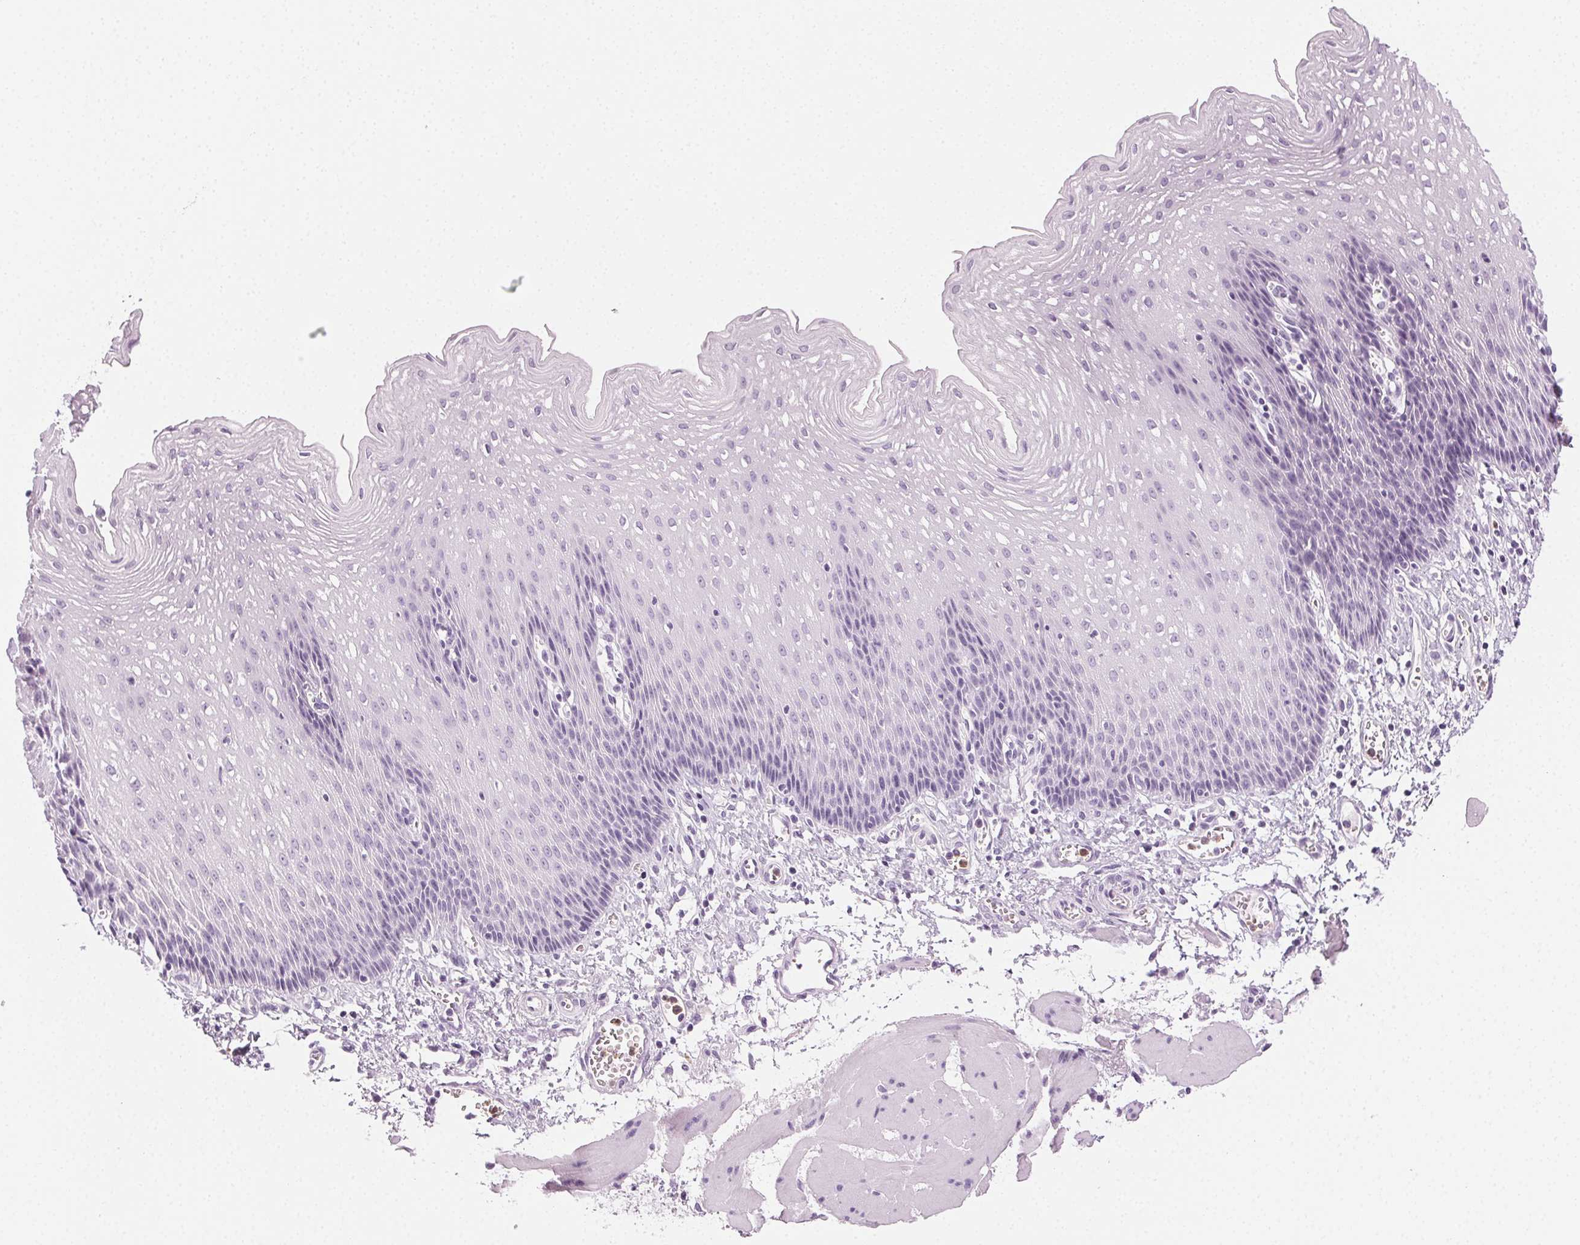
{"staining": {"intensity": "negative", "quantity": "none", "location": "none"}, "tissue": "esophagus", "cell_type": "Squamous epithelial cells", "image_type": "normal", "snomed": [{"axis": "morphology", "description": "Normal tissue, NOS"}, {"axis": "topography", "description": "Esophagus"}], "caption": "Squamous epithelial cells show no significant staining in normal esophagus.", "gene": "MPO", "patient": {"sex": "female", "age": 64}}